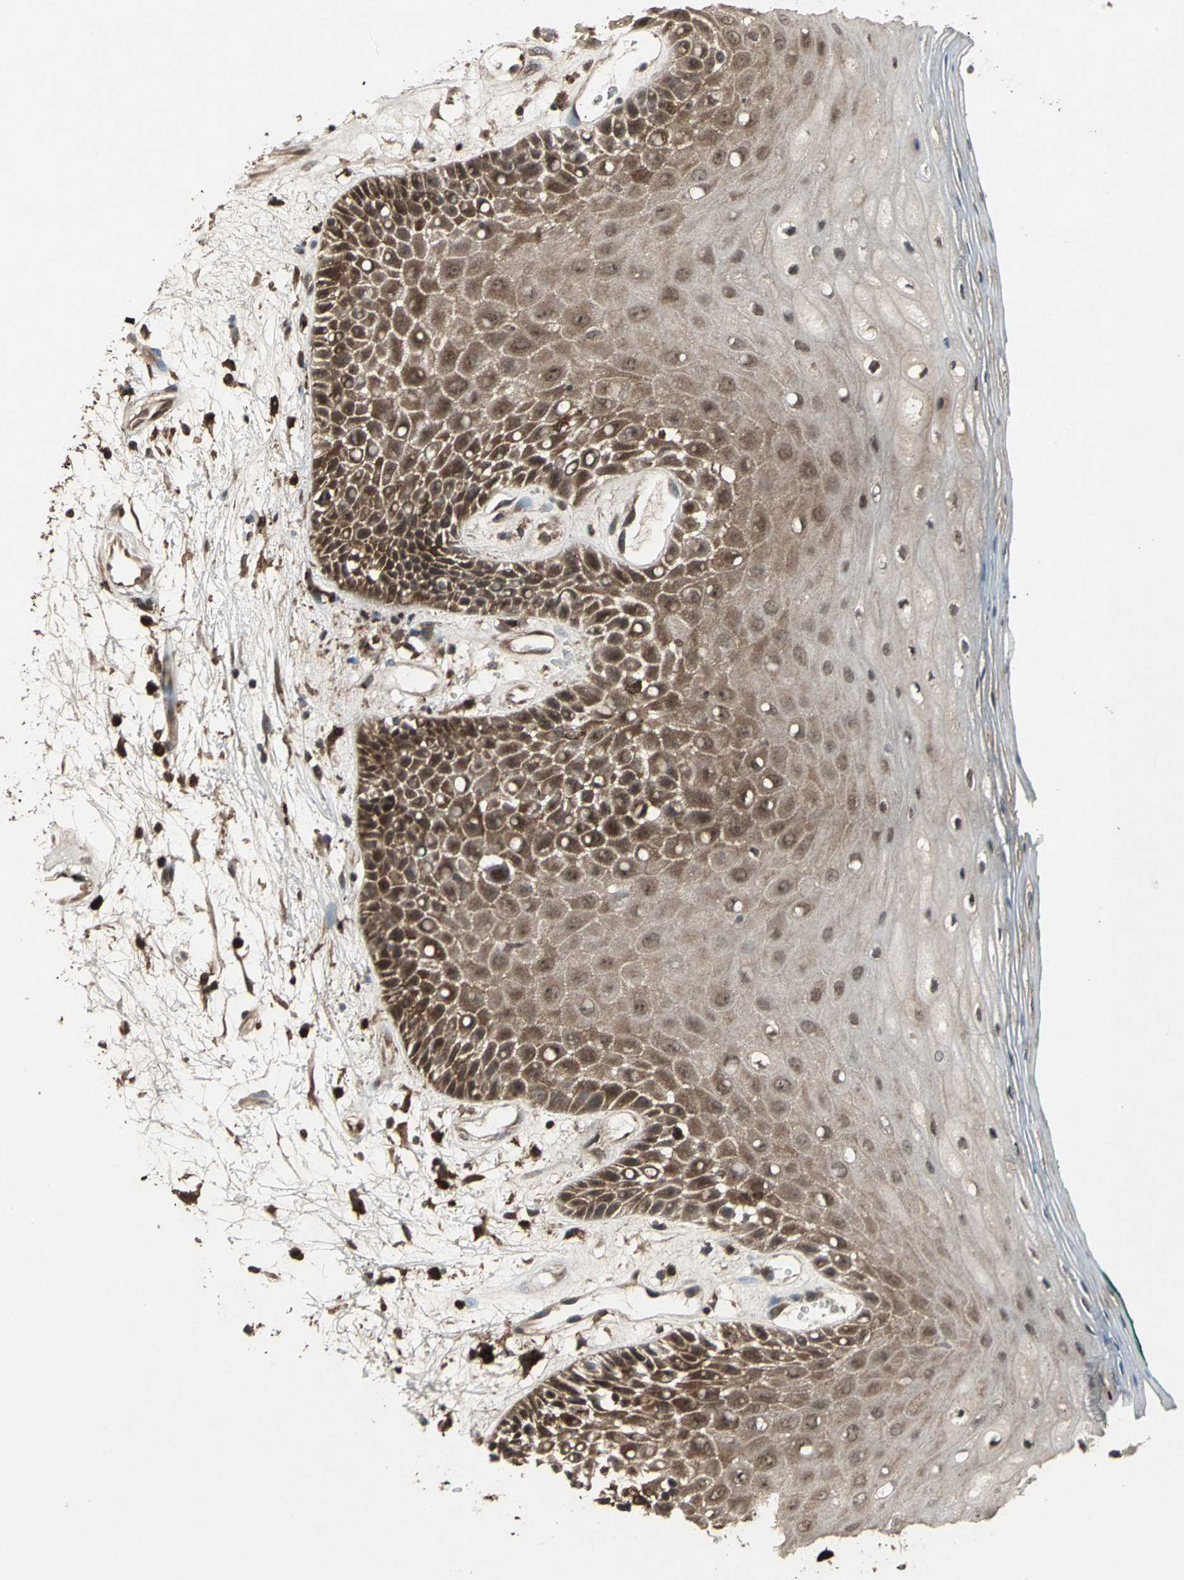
{"staining": {"intensity": "strong", "quantity": ">75%", "location": "cytoplasmic/membranous,nuclear"}, "tissue": "oral mucosa", "cell_type": "Squamous epithelial cells", "image_type": "normal", "snomed": [{"axis": "morphology", "description": "Normal tissue, NOS"}, {"axis": "morphology", "description": "Squamous cell carcinoma, NOS"}, {"axis": "topography", "description": "Skeletal muscle"}, {"axis": "topography", "description": "Oral tissue"}, {"axis": "topography", "description": "Head-Neck"}], "caption": "Immunohistochemical staining of normal oral mucosa shows >75% levels of strong cytoplasmic/membranous,nuclear protein positivity in approximately >75% of squamous epithelial cells.", "gene": "PYCARD", "patient": {"sex": "female", "age": 84}}